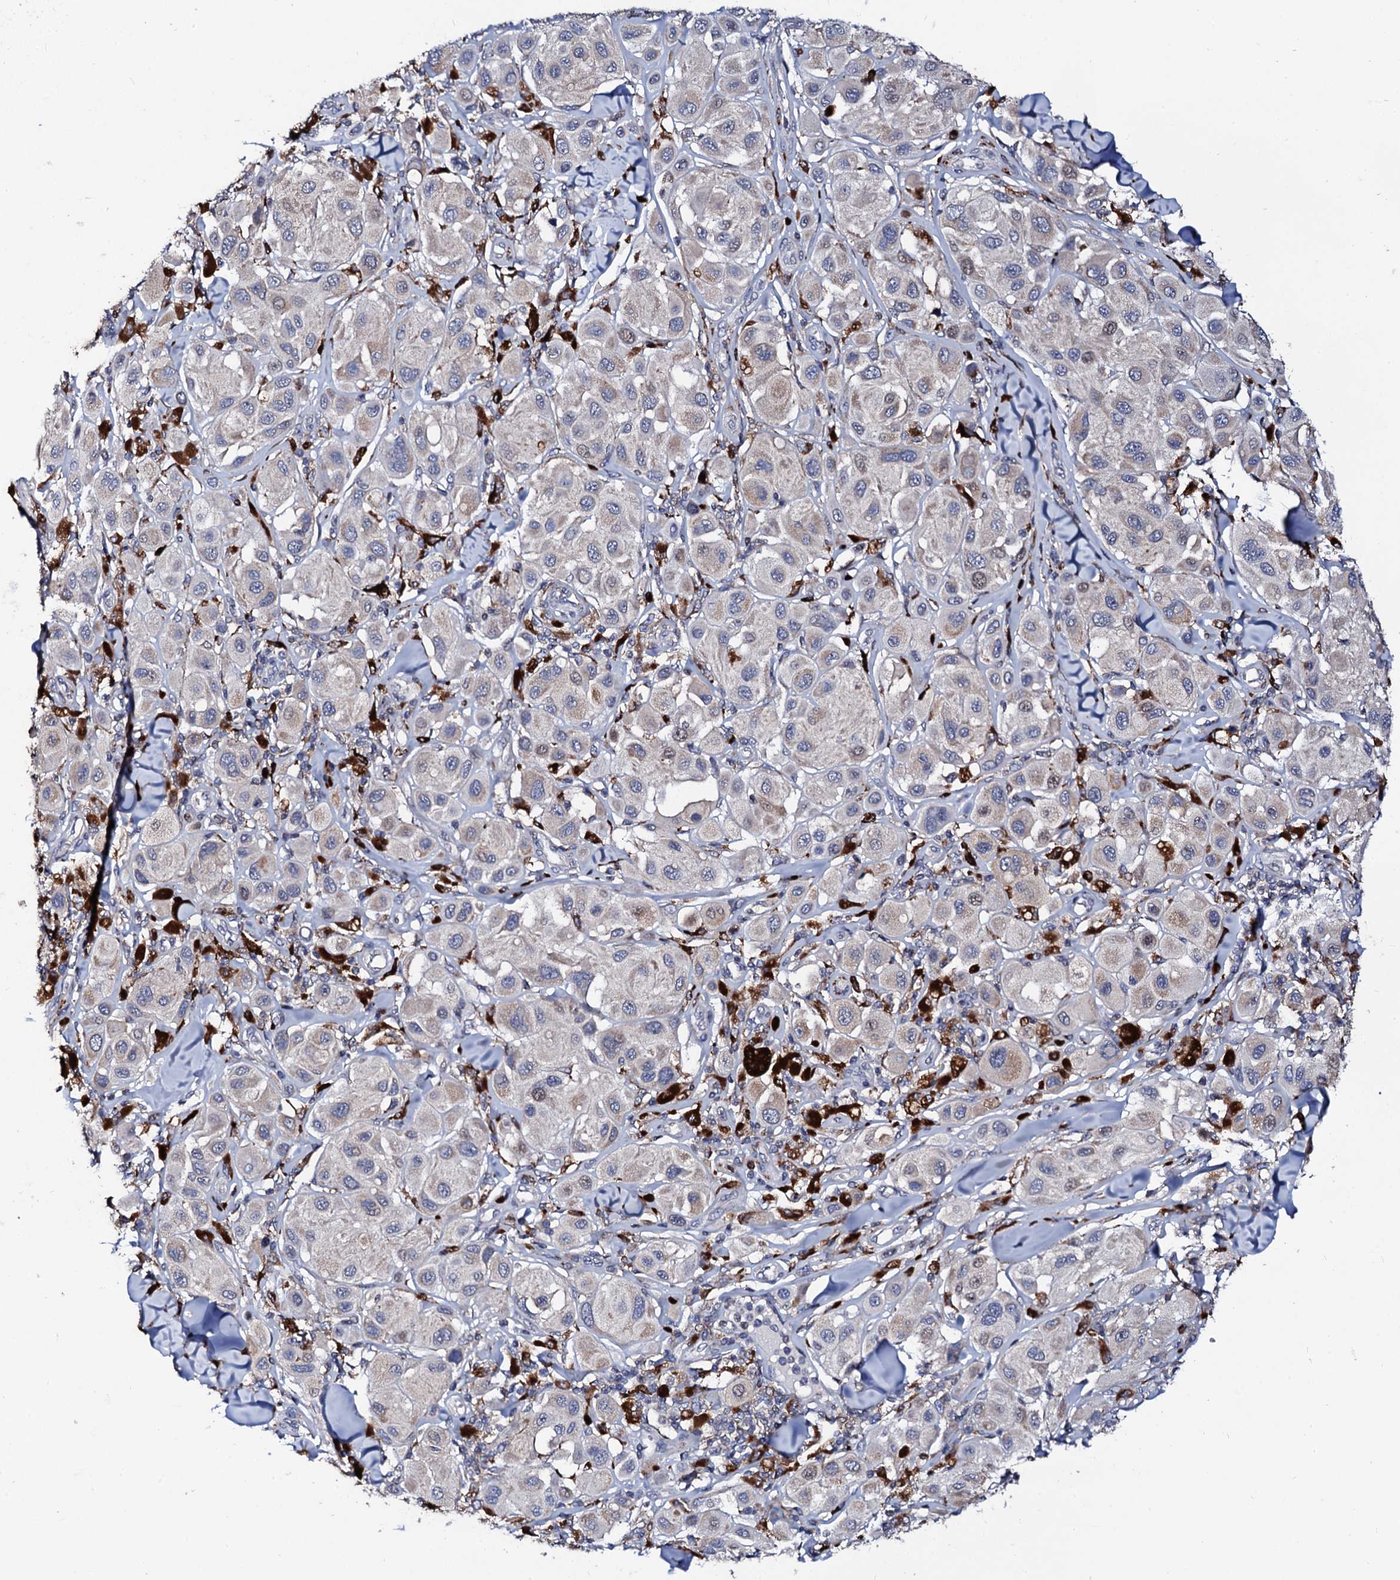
{"staining": {"intensity": "negative", "quantity": "none", "location": "none"}, "tissue": "melanoma", "cell_type": "Tumor cells", "image_type": "cancer", "snomed": [{"axis": "morphology", "description": "Malignant melanoma, Metastatic site"}, {"axis": "topography", "description": "Skin"}], "caption": "Human malignant melanoma (metastatic site) stained for a protein using immunohistochemistry (IHC) reveals no expression in tumor cells.", "gene": "TCIRG1", "patient": {"sex": "male", "age": 41}}